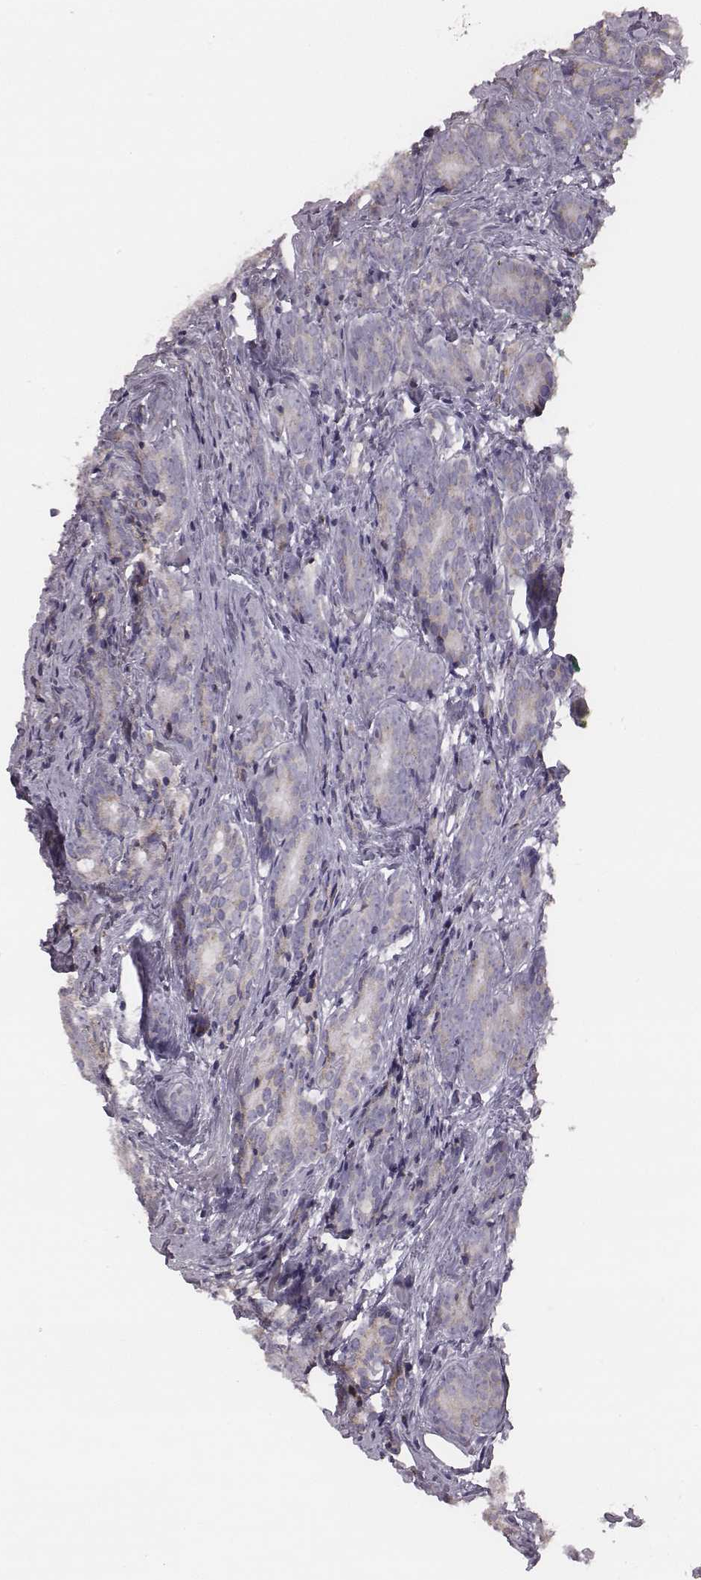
{"staining": {"intensity": "negative", "quantity": "none", "location": "none"}, "tissue": "prostate cancer", "cell_type": "Tumor cells", "image_type": "cancer", "snomed": [{"axis": "morphology", "description": "Adenocarcinoma, NOS"}, {"axis": "topography", "description": "Prostate"}], "caption": "IHC image of prostate adenocarcinoma stained for a protein (brown), which displays no positivity in tumor cells.", "gene": "C6orf58", "patient": {"sex": "male", "age": 71}}